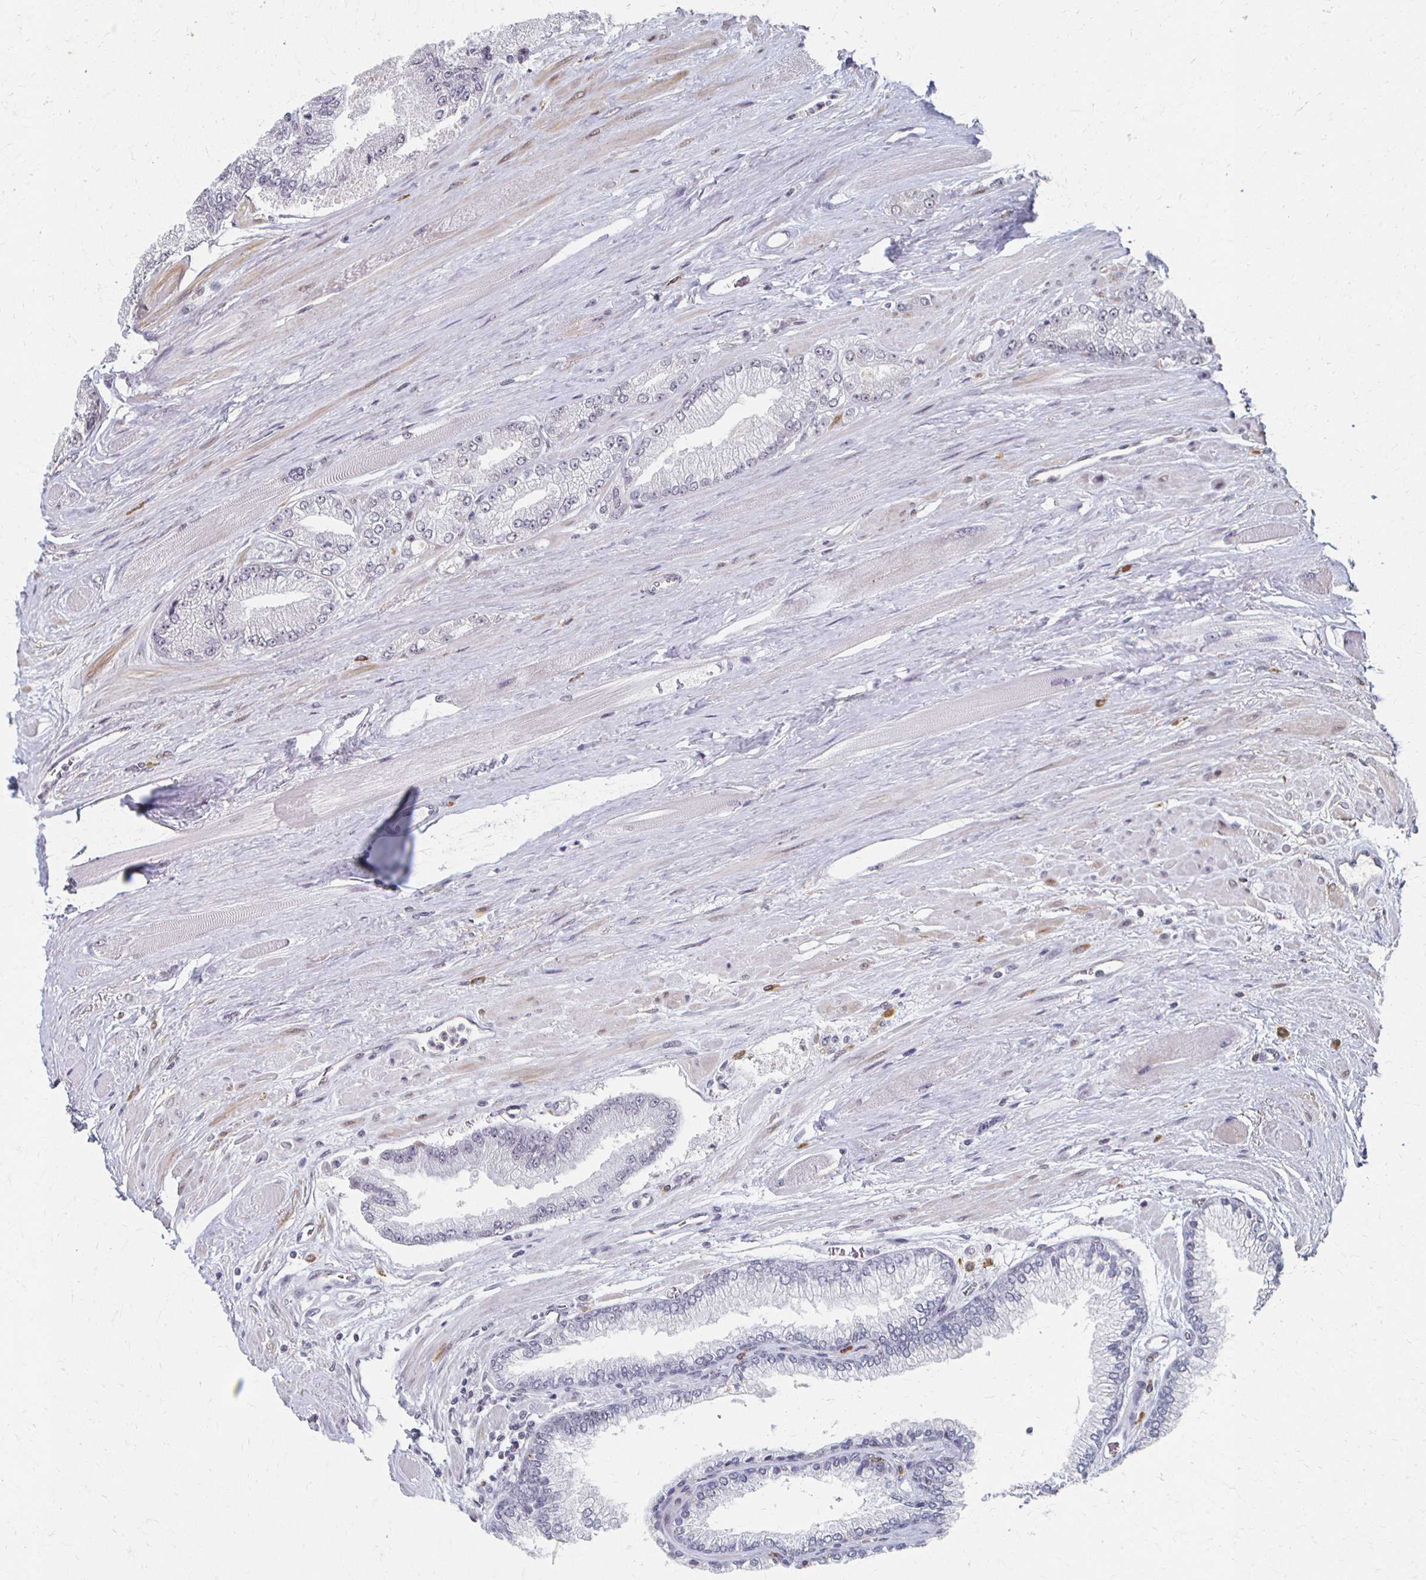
{"staining": {"intensity": "negative", "quantity": "none", "location": "none"}, "tissue": "prostate cancer", "cell_type": "Tumor cells", "image_type": "cancer", "snomed": [{"axis": "morphology", "description": "Adenocarcinoma, Low grade"}, {"axis": "topography", "description": "Prostate"}], "caption": "DAB immunohistochemical staining of prostate adenocarcinoma (low-grade) demonstrates no significant positivity in tumor cells. (DAB IHC with hematoxylin counter stain).", "gene": "DAB1", "patient": {"sex": "male", "age": 67}}